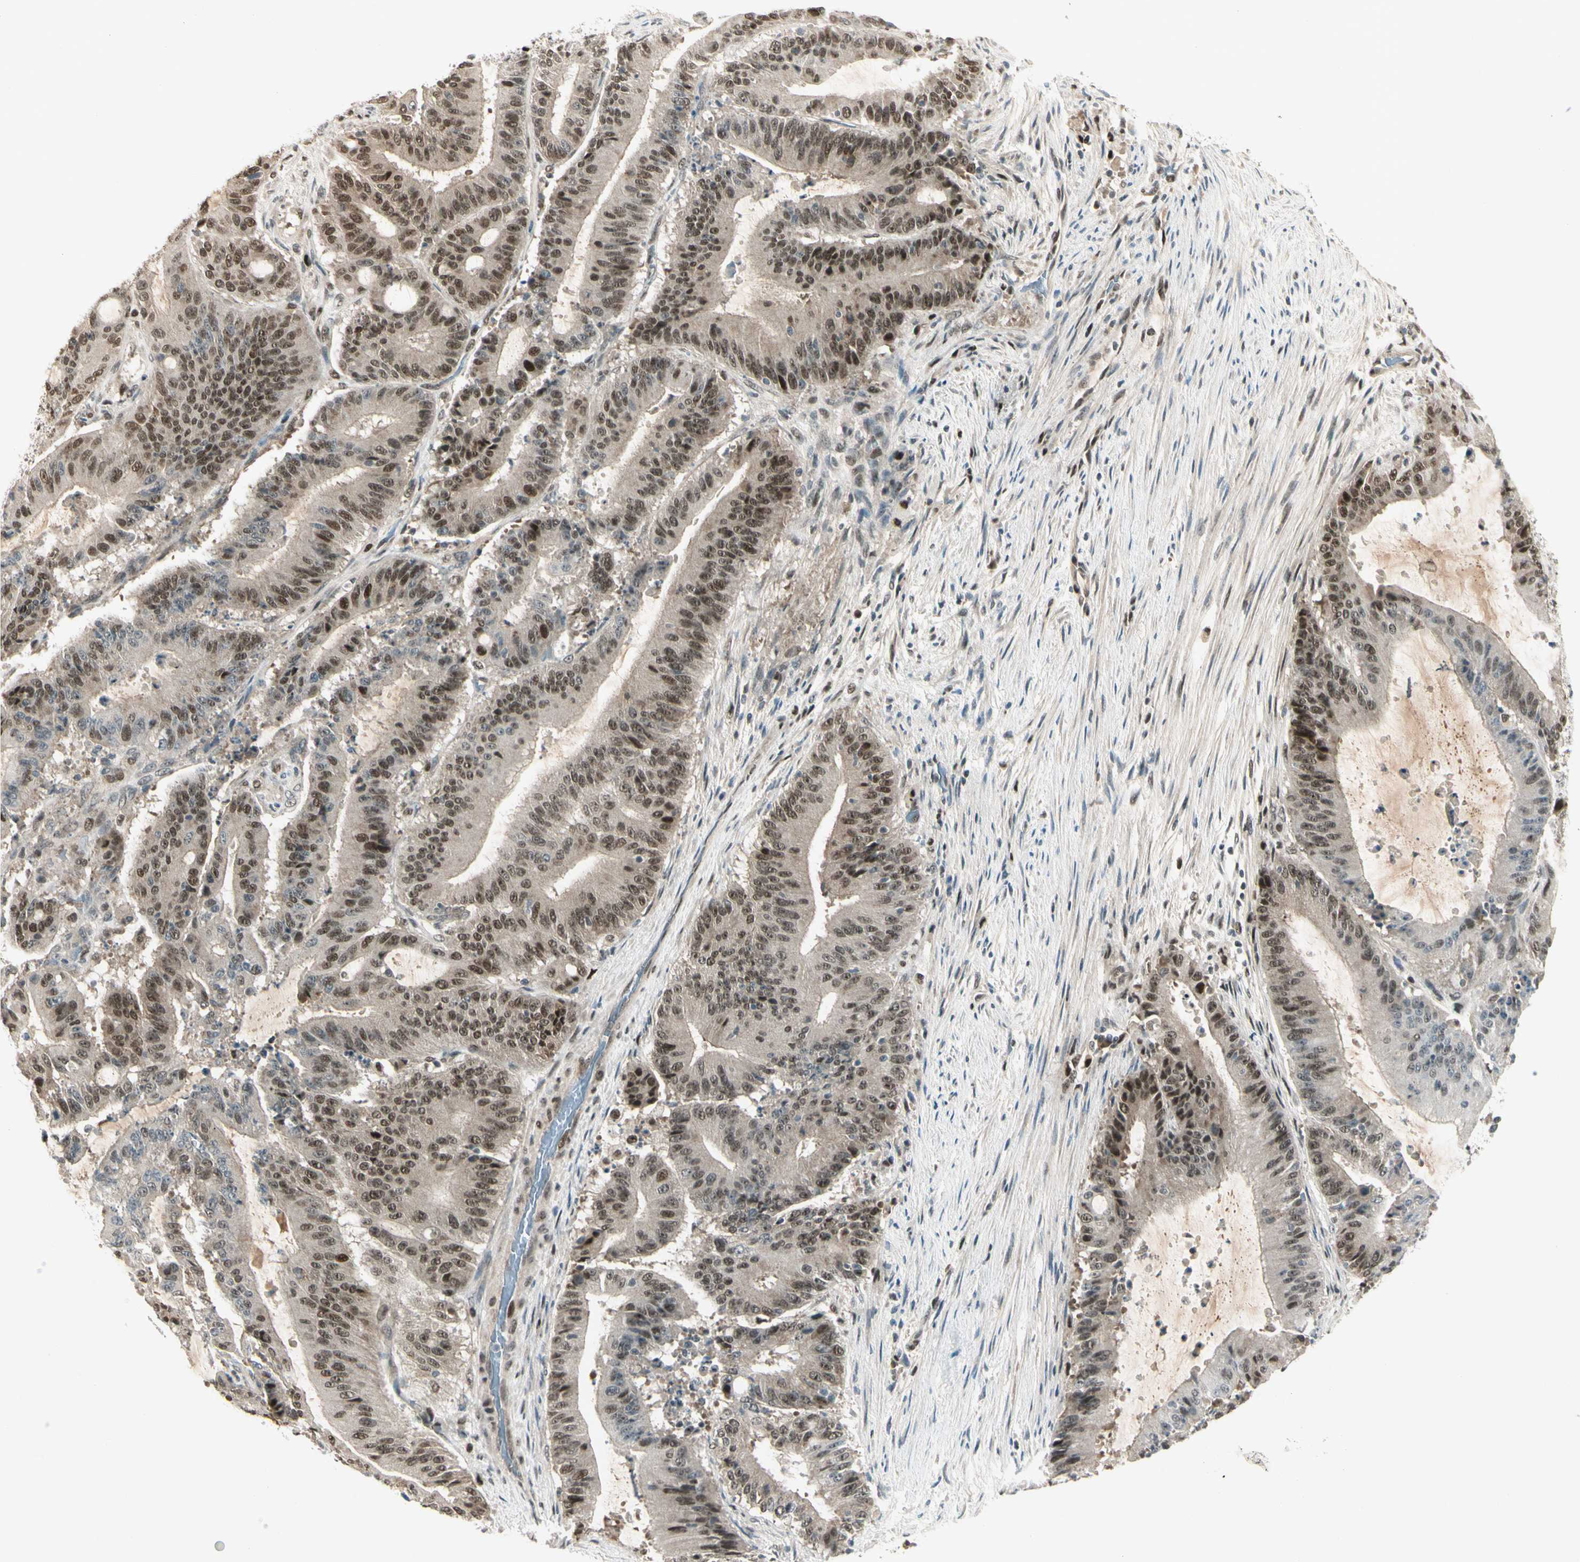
{"staining": {"intensity": "strong", "quantity": ">75%", "location": "nuclear"}, "tissue": "liver cancer", "cell_type": "Tumor cells", "image_type": "cancer", "snomed": [{"axis": "morphology", "description": "Cholangiocarcinoma"}, {"axis": "topography", "description": "Liver"}], "caption": "Tumor cells demonstrate strong nuclear positivity in about >75% of cells in liver cholangiocarcinoma. The staining is performed using DAB brown chromogen to label protein expression. The nuclei are counter-stained blue using hematoxylin.", "gene": "GTF3A", "patient": {"sex": "female", "age": 73}}